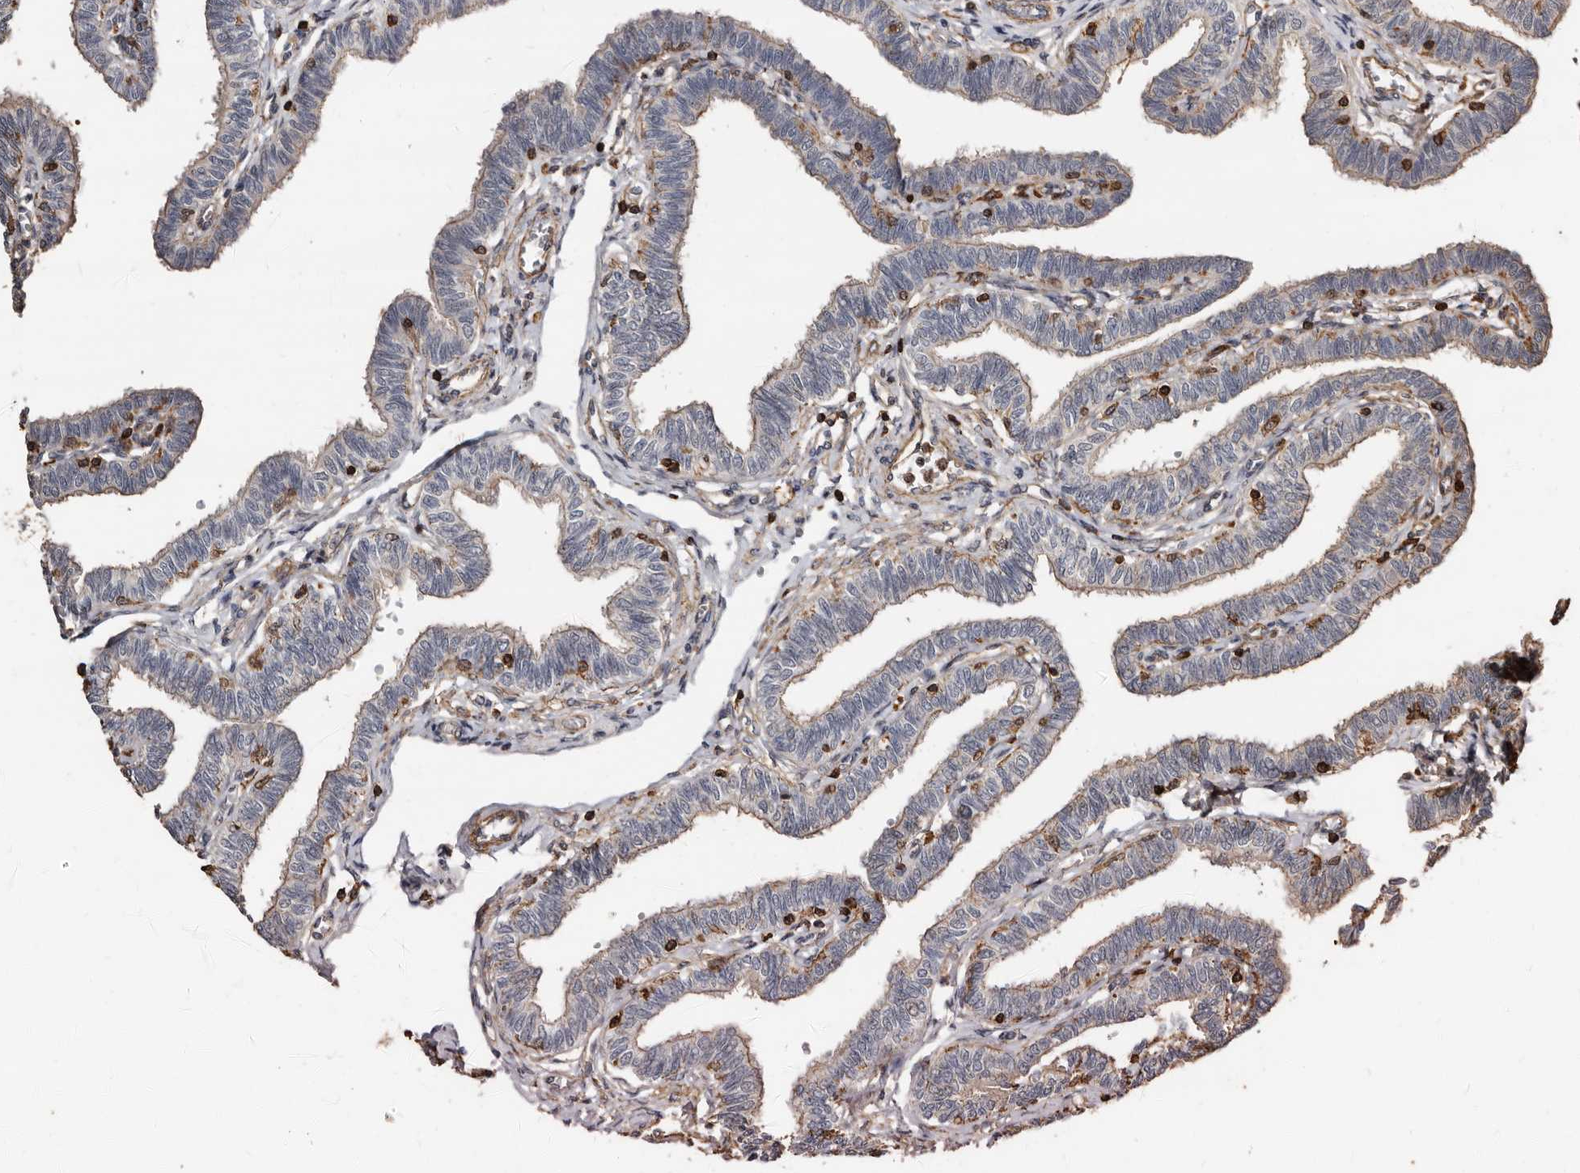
{"staining": {"intensity": "moderate", "quantity": "25%-75%", "location": "cytoplasmic/membranous"}, "tissue": "fallopian tube", "cell_type": "Glandular cells", "image_type": "normal", "snomed": [{"axis": "morphology", "description": "Normal tissue, NOS"}, {"axis": "topography", "description": "Fallopian tube"}, {"axis": "topography", "description": "Ovary"}], "caption": "Moderate cytoplasmic/membranous staining is identified in approximately 25%-75% of glandular cells in benign fallopian tube.", "gene": "GSK3A", "patient": {"sex": "female", "age": 23}}